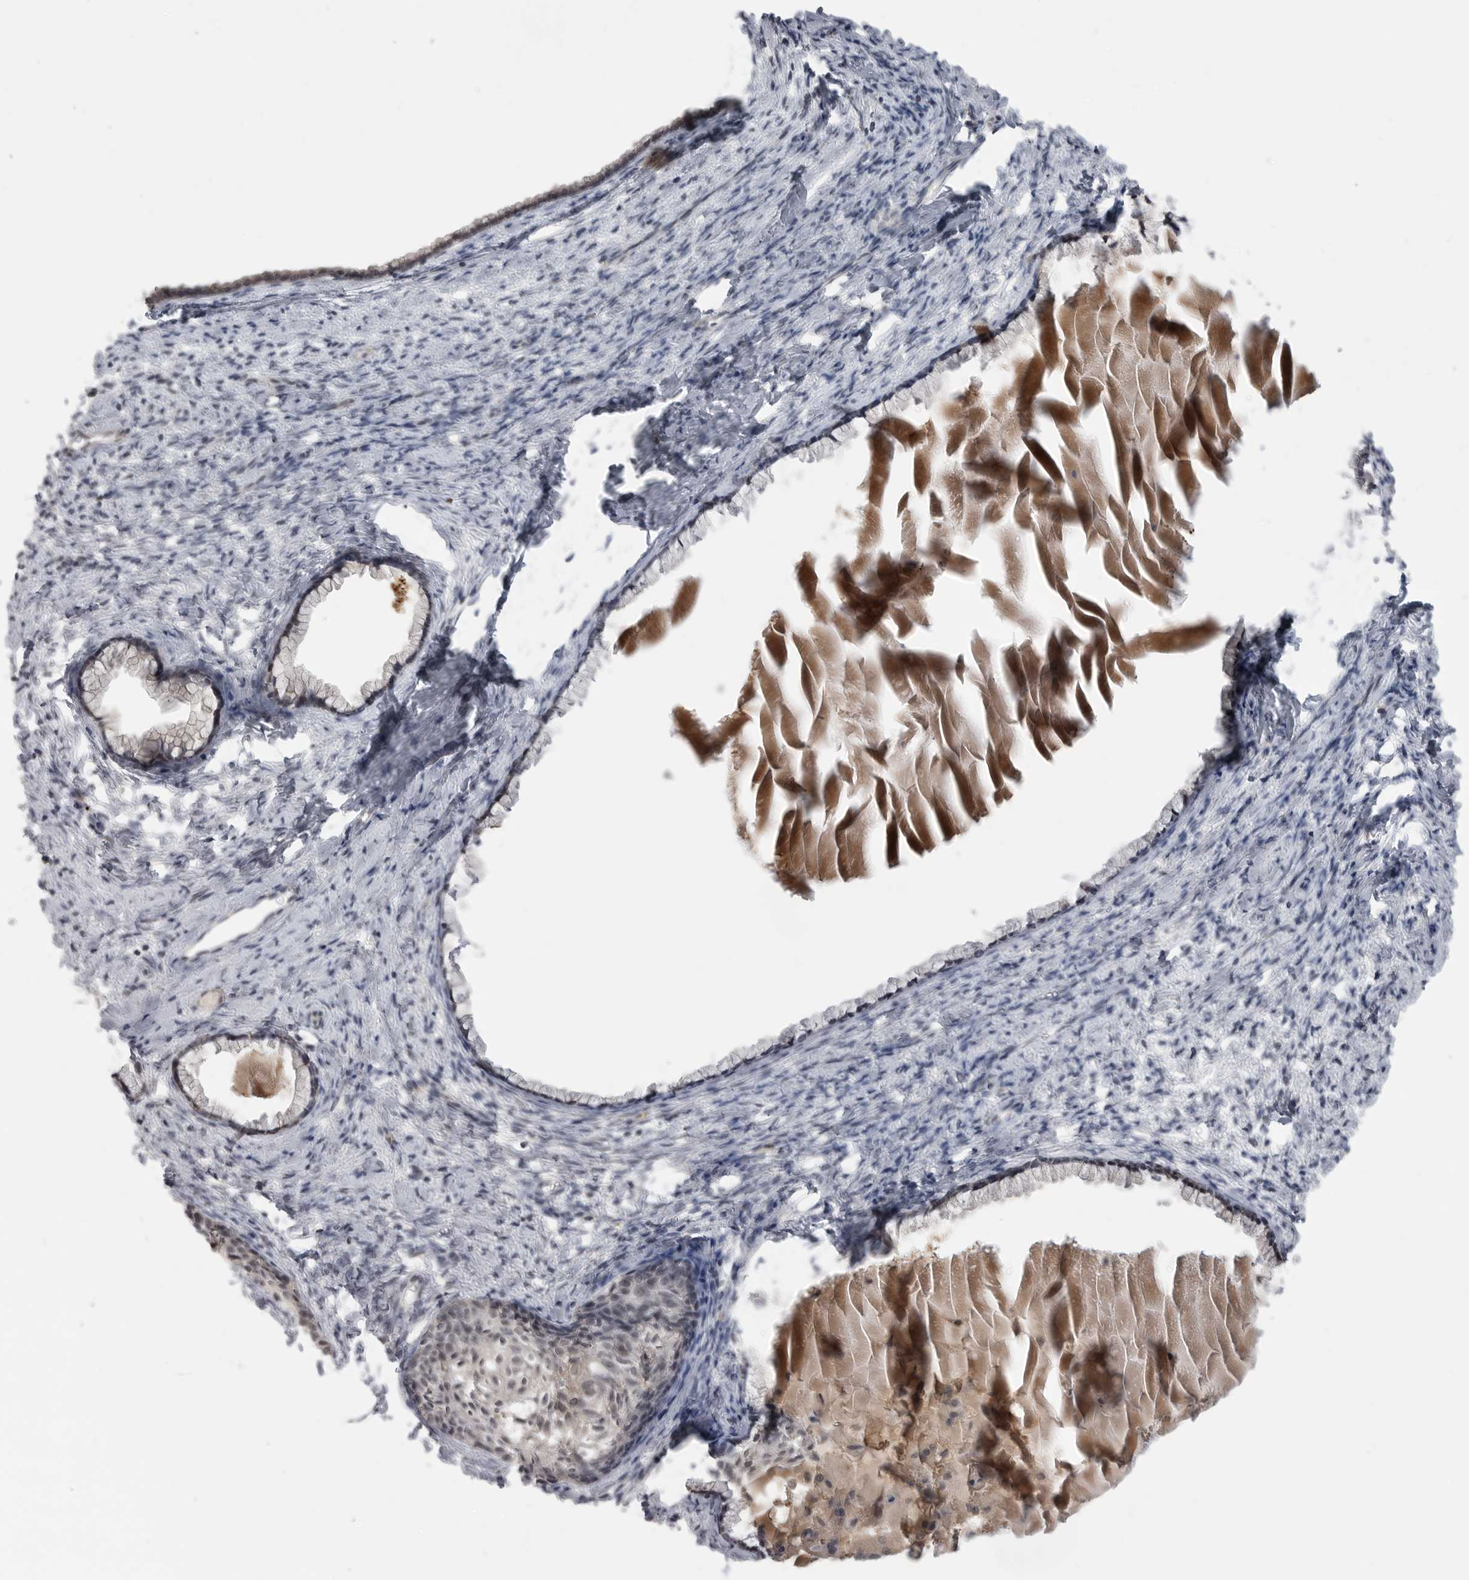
{"staining": {"intensity": "weak", "quantity": "25%-75%", "location": "cytoplasmic/membranous"}, "tissue": "cervix", "cell_type": "Glandular cells", "image_type": "normal", "snomed": [{"axis": "morphology", "description": "Normal tissue, NOS"}, {"axis": "topography", "description": "Cervix"}], "caption": "Immunohistochemical staining of normal human cervix demonstrates weak cytoplasmic/membranous protein staining in about 25%-75% of glandular cells. Immunohistochemistry stains the protein of interest in brown and the nuclei are stained blue.", "gene": "PLEKHF1", "patient": {"sex": "female", "age": 75}}